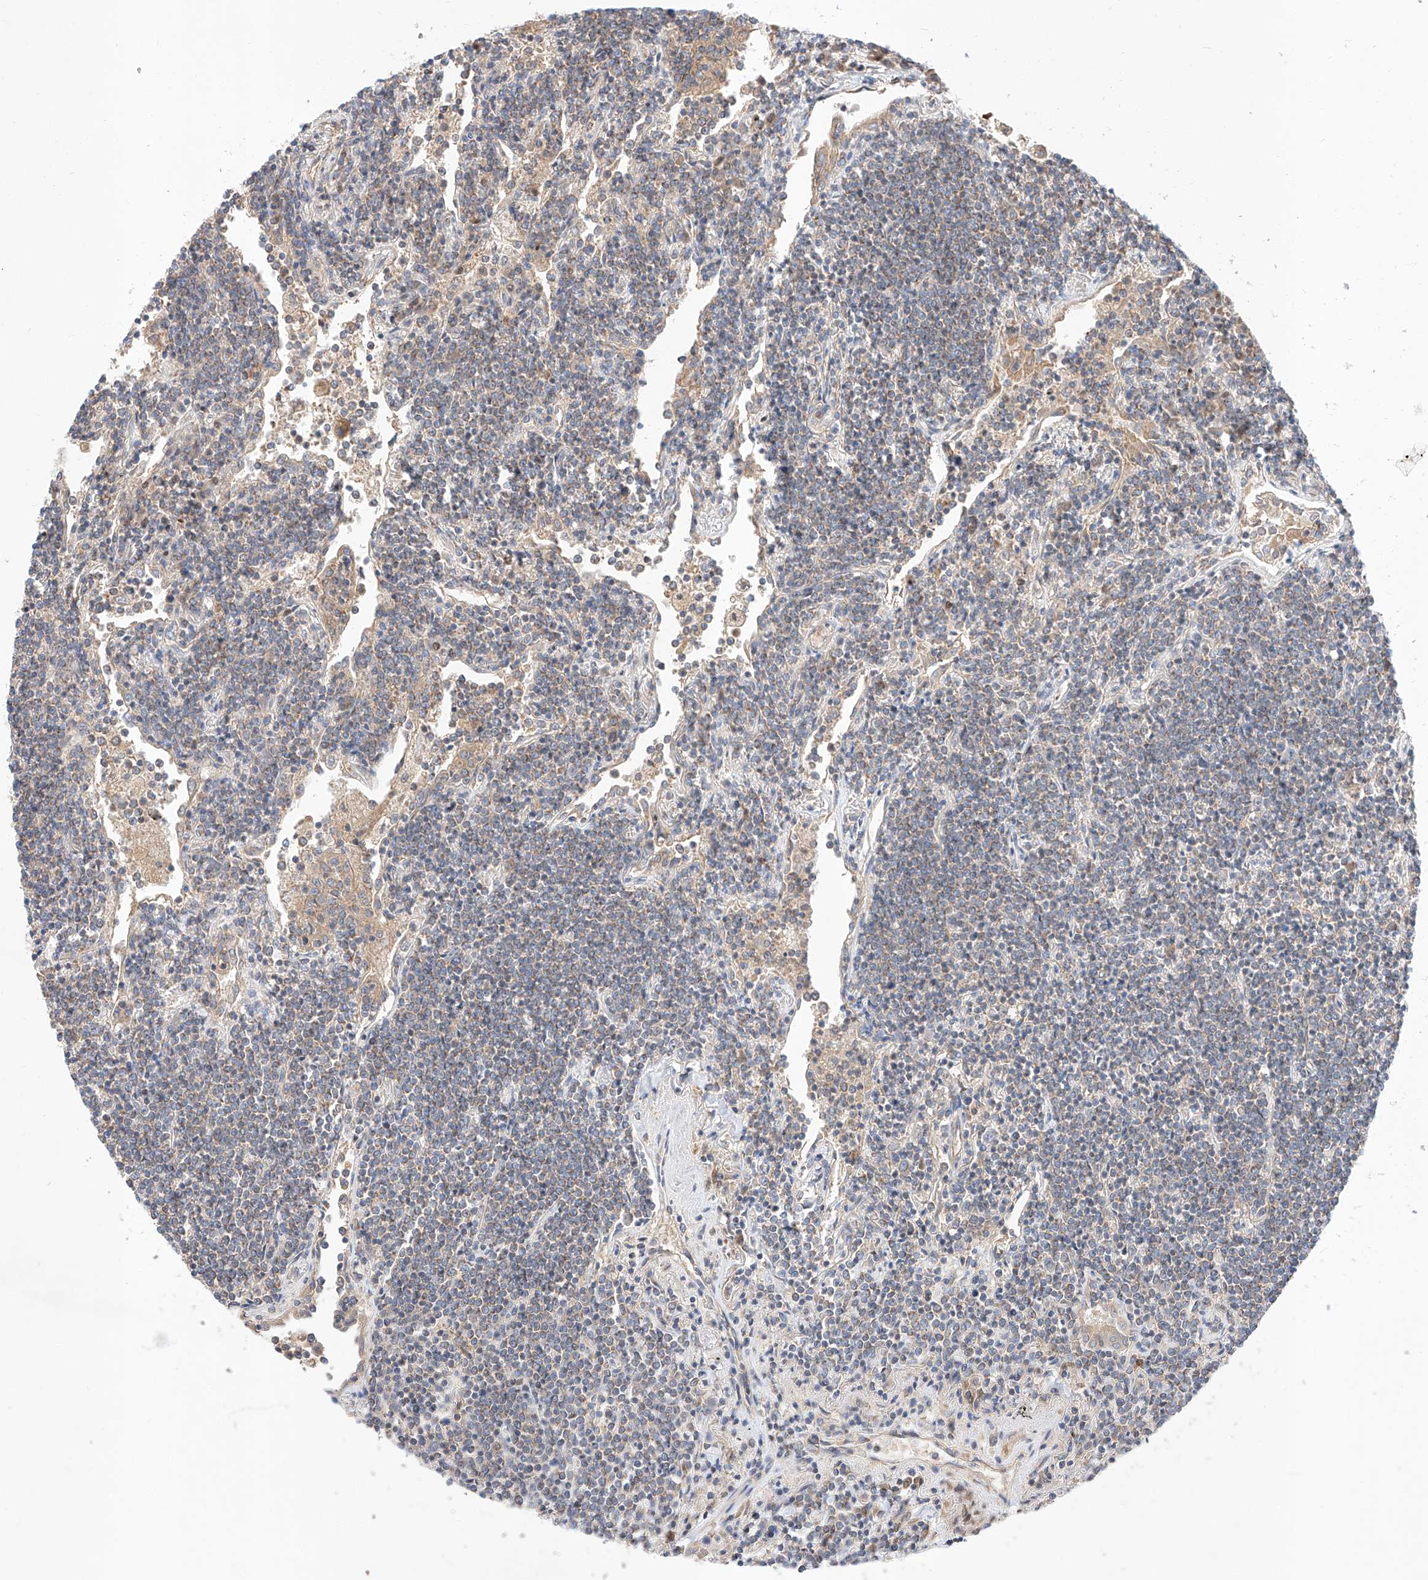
{"staining": {"intensity": "weak", "quantity": ">75%", "location": "cytoplasmic/membranous"}, "tissue": "lymphoma", "cell_type": "Tumor cells", "image_type": "cancer", "snomed": [{"axis": "morphology", "description": "Malignant lymphoma, non-Hodgkin's type, Low grade"}, {"axis": "topography", "description": "Lung"}], "caption": "Lymphoma stained with DAB (3,3'-diaminobenzidine) IHC shows low levels of weak cytoplasmic/membranous positivity in about >75% of tumor cells.", "gene": "C6orf118", "patient": {"sex": "female", "age": 71}}